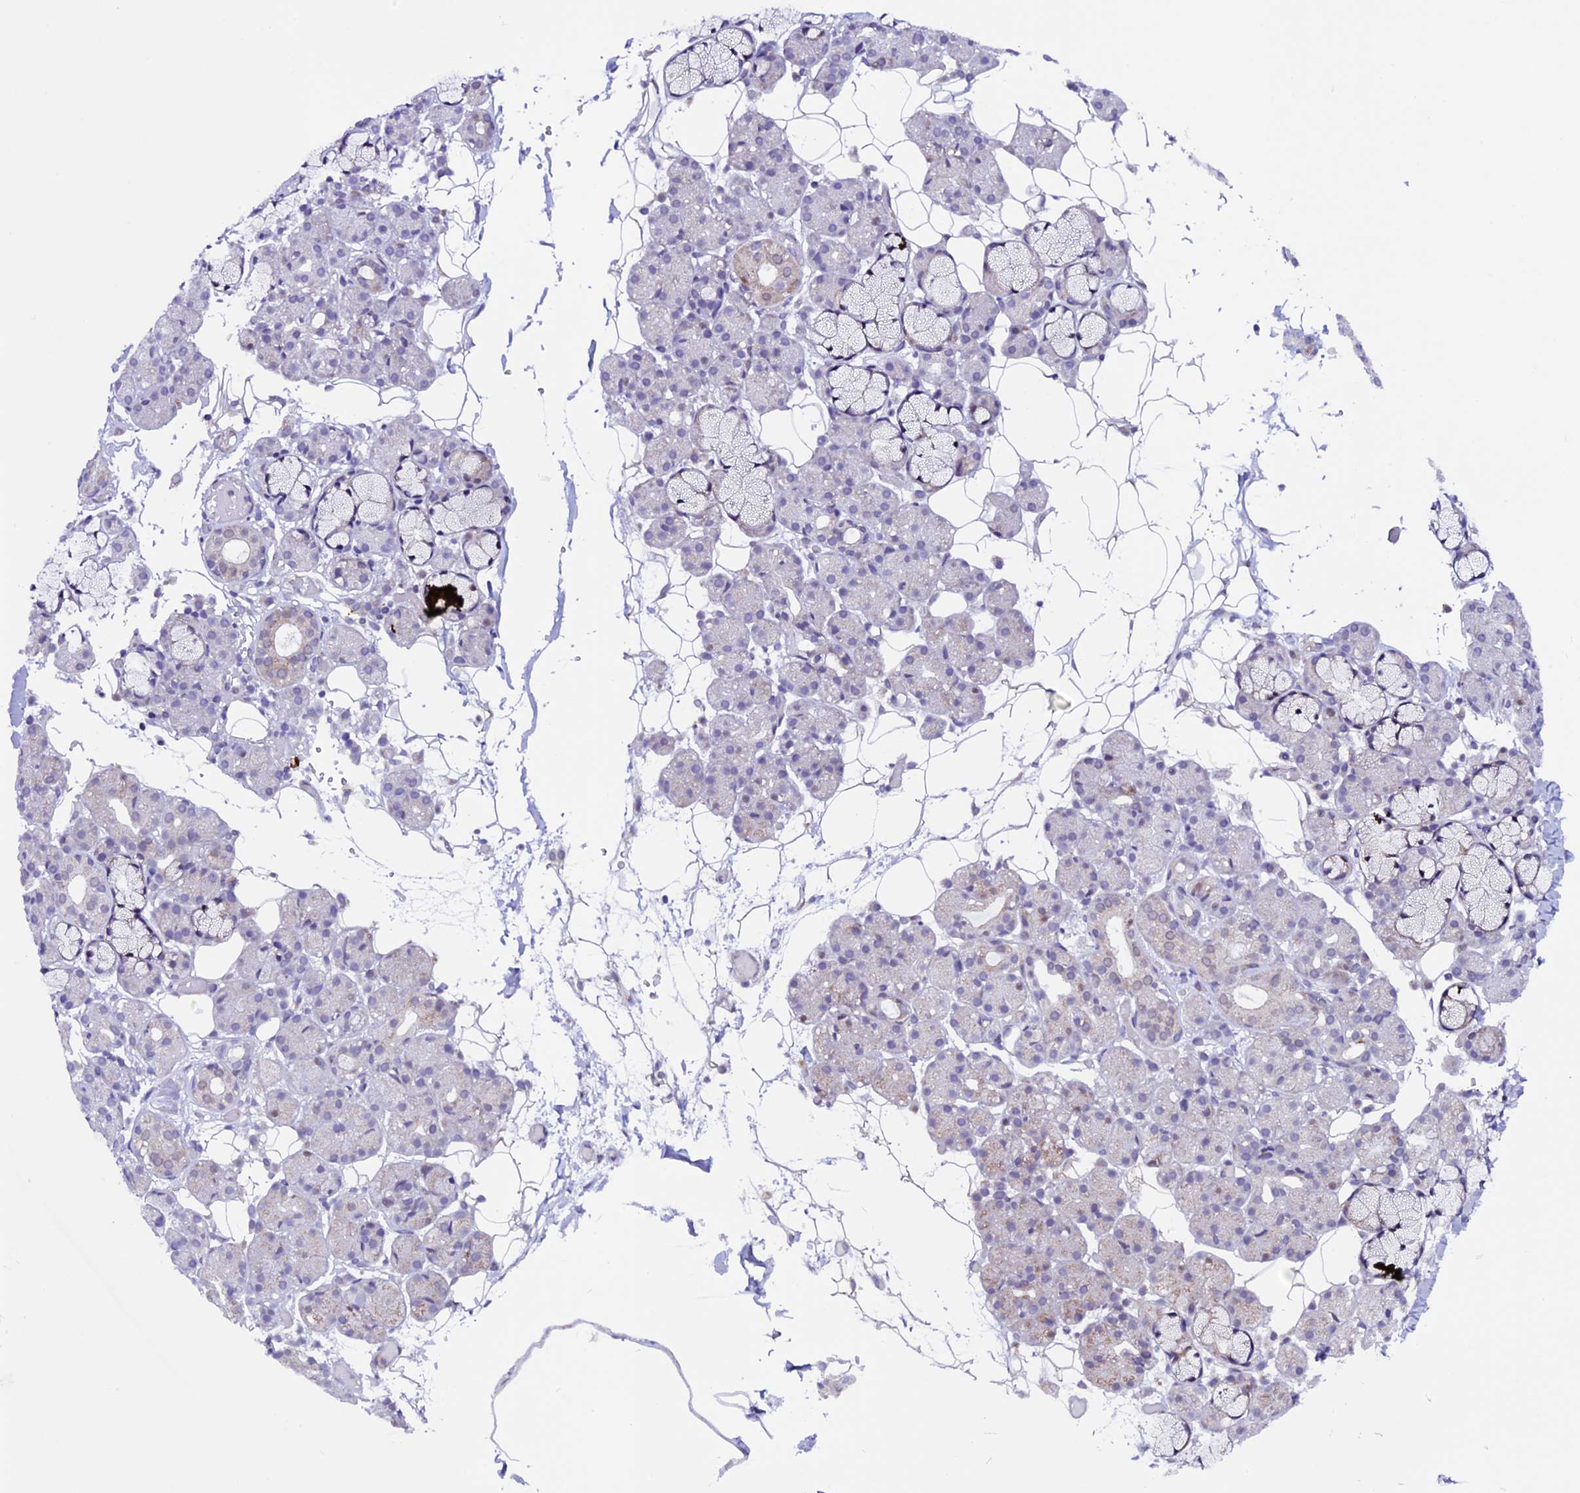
{"staining": {"intensity": "negative", "quantity": "none", "location": "none"}, "tissue": "salivary gland", "cell_type": "Glandular cells", "image_type": "normal", "snomed": [{"axis": "morphology", "description": "Normal tissue, NOS"}, {"axis": "topography", "description": "Salivary gland"}], "caption": "Protein analysis of unremarkable salivary gland demonstrates no significant expression in glandular cells.", "gene": "TMEM171", "patient": {"sex": "male", "age": 63}}